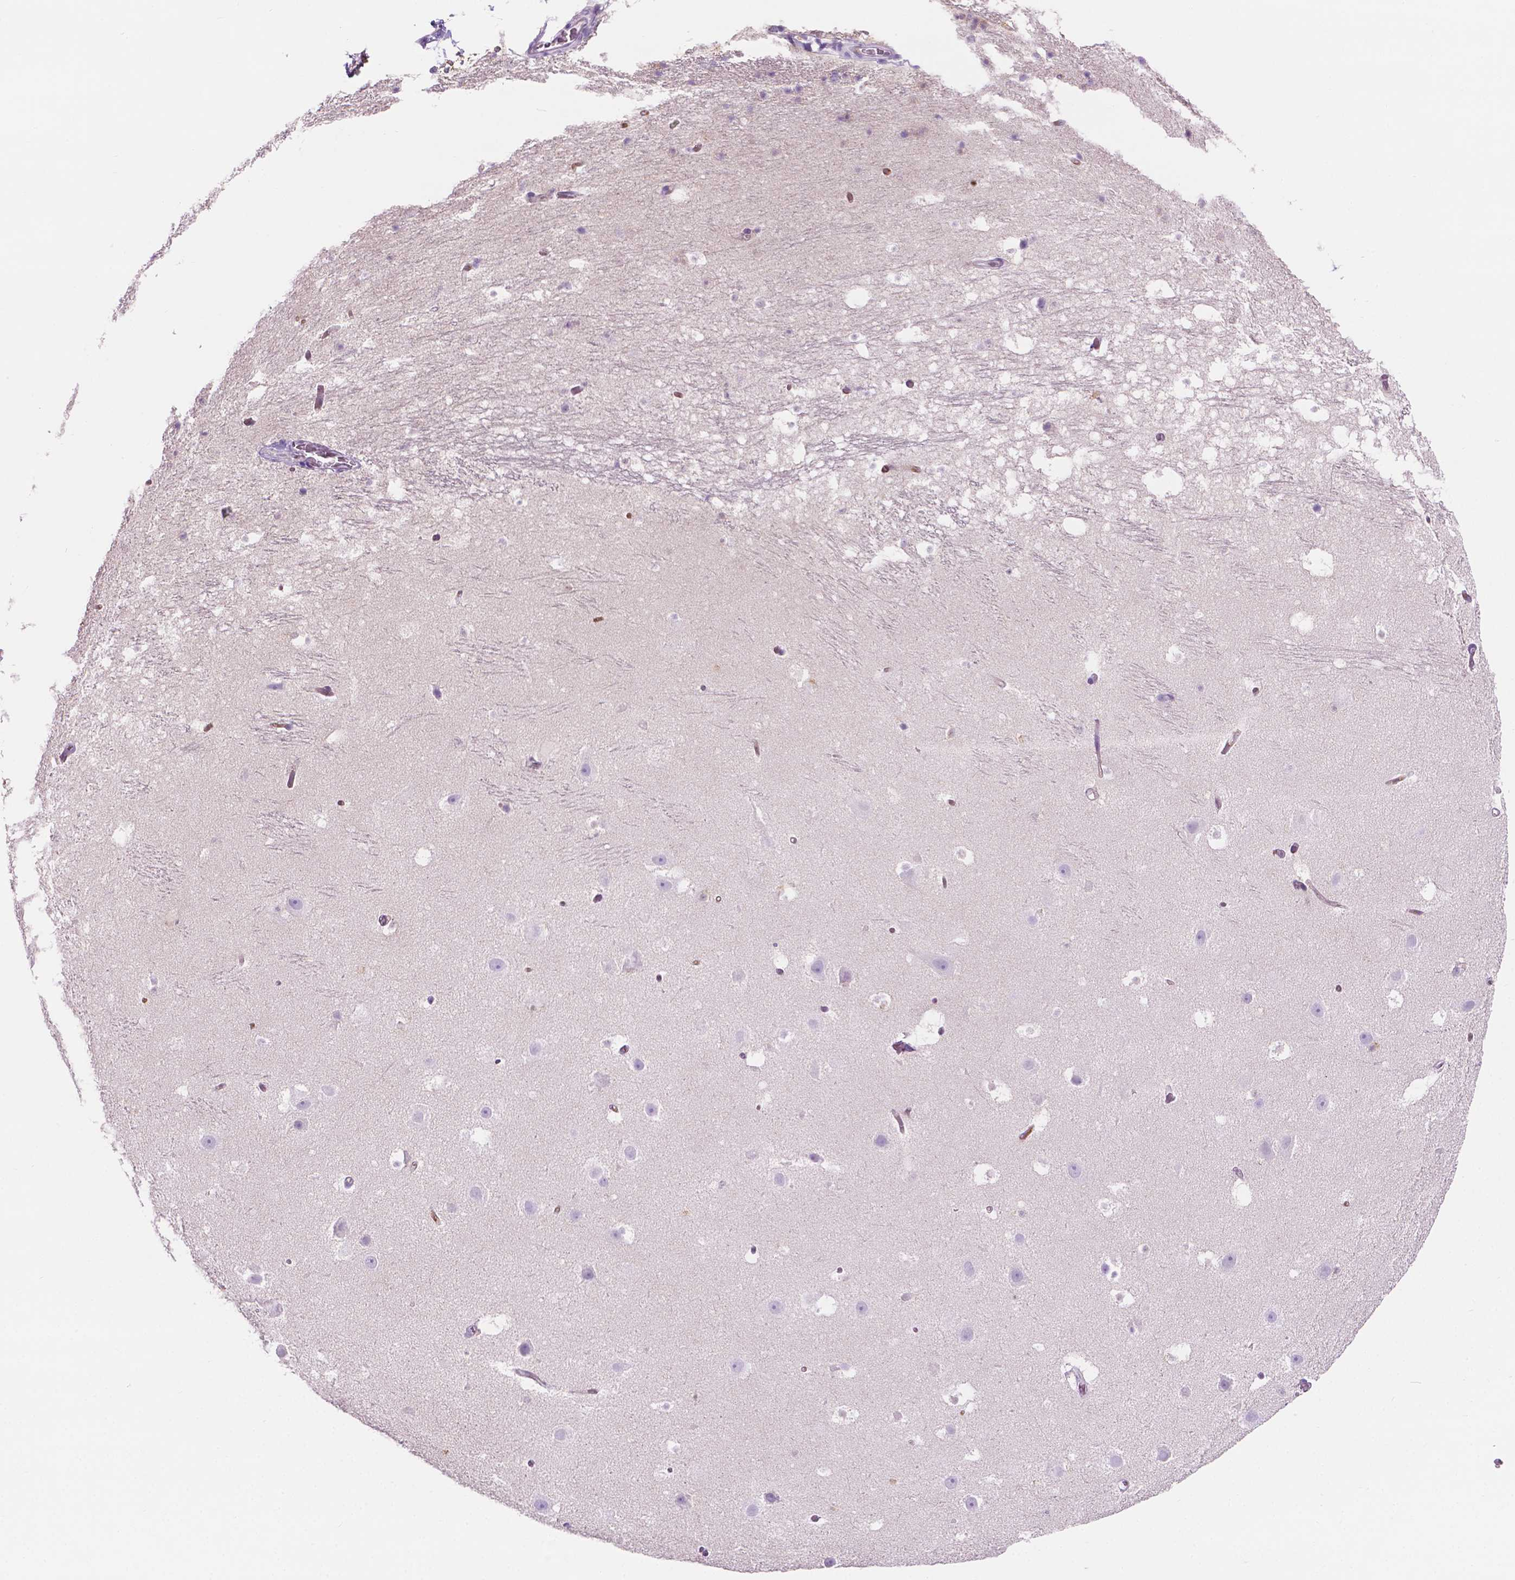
{"staining": {"intensity": "negative", "quantity": "none", "location": "none"}, "tissue": "hippocampus", "cell_type": "Glial cells", "image_type": "normal", "snomed": [{"axis": "morphology", "description": "Normal tissue, NOS"}, {"axis": "topography", "description": "Hippocampus"}], "caption": "Immunohistochemistry (IHC) histopathology image of unremarkable hippocampus stained for a protein (brown), which displays no positivity in glial cells. (DAB (3,3'-diaminobenzidine) immunohistochemistry, high magnification).", "gene": "EPPK1", "patient": {"sex": "male", "age": 26}}